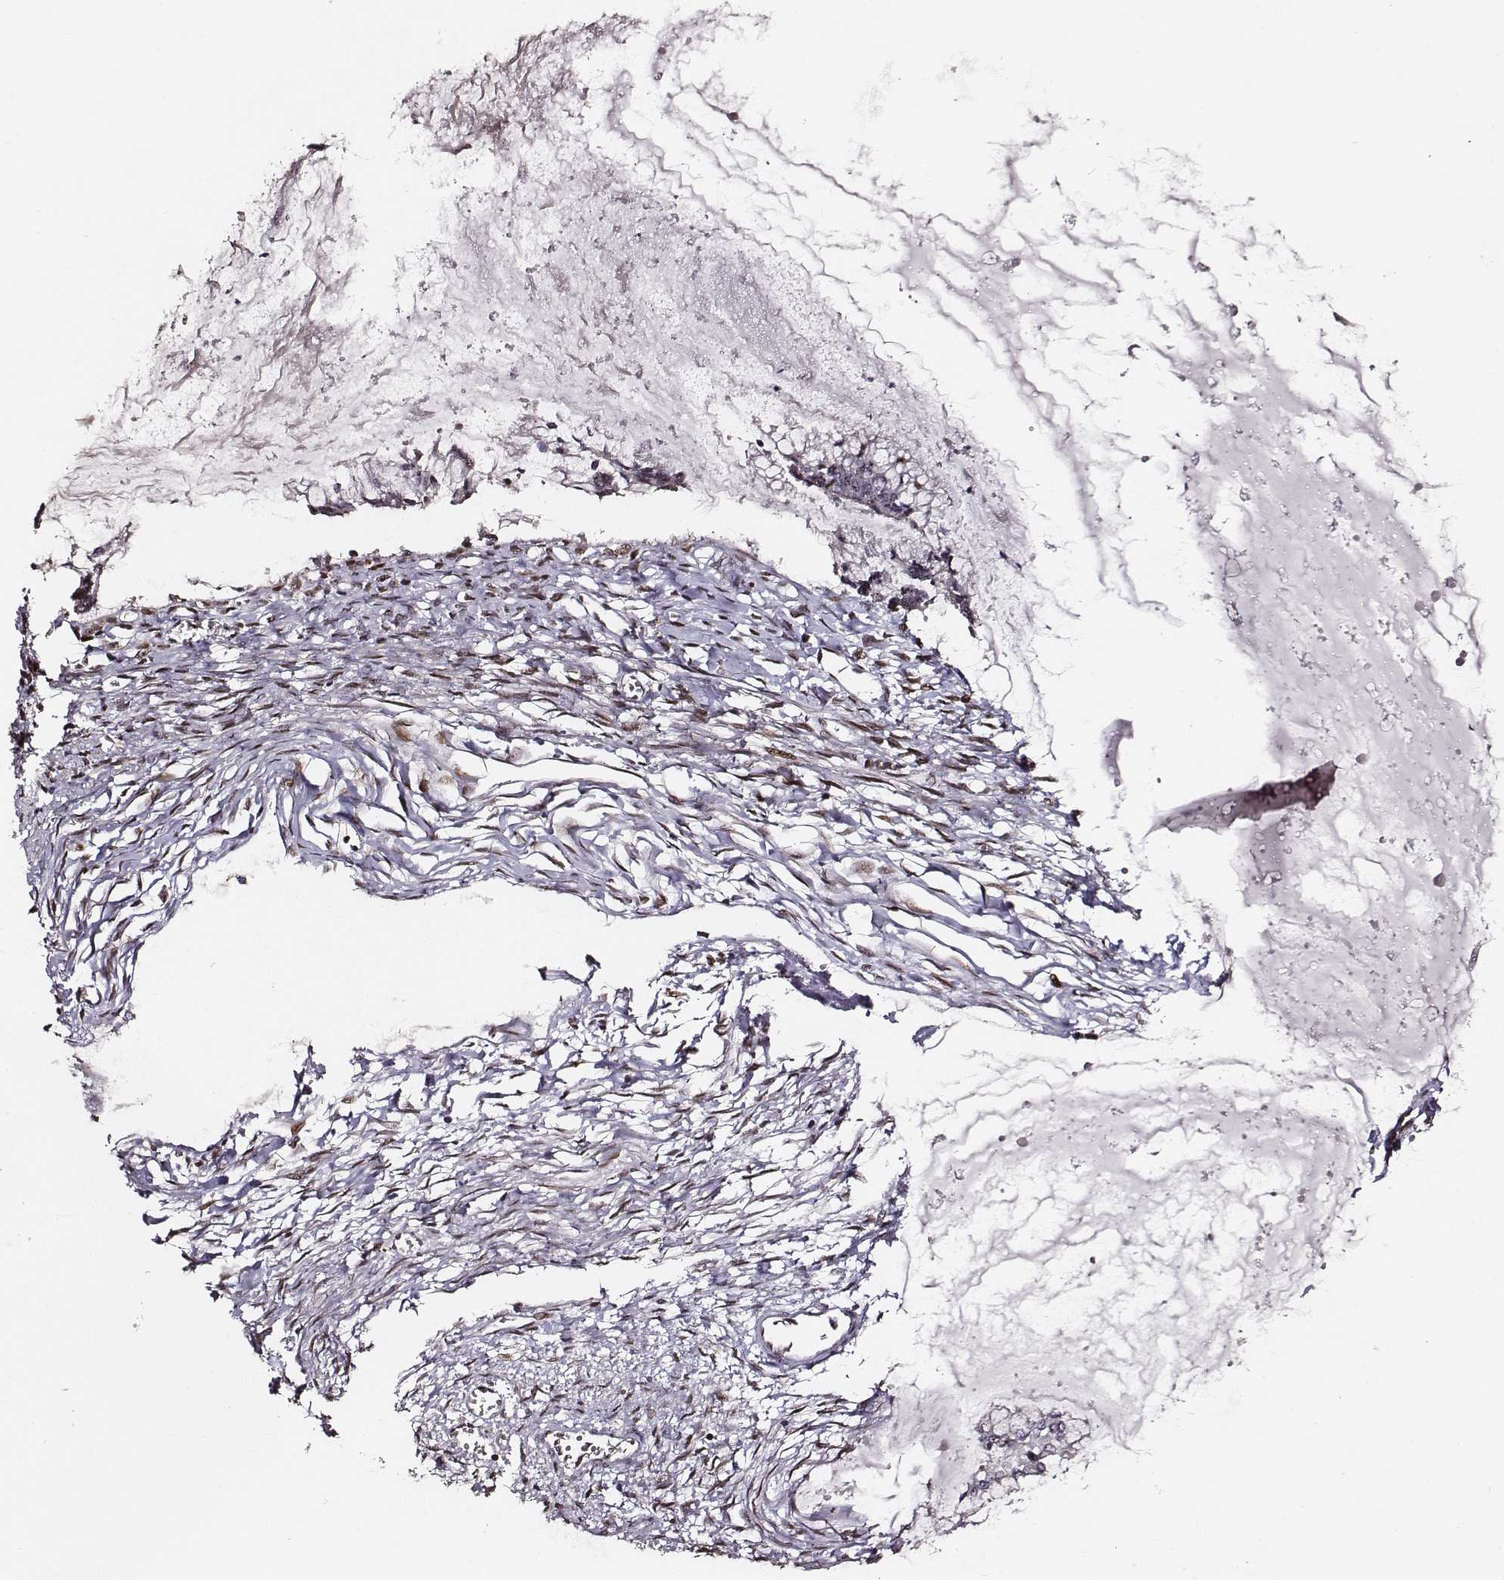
{"staining": {"intensity": "moderate", "quantity": ">75%", "location": "nuclear"}, "tissue": "ovarian cancer", "cell_type": "Tumor cells", "image_type": "cancer", "snomed": [{"axis": "morphology", "description": "Cystadenocarcinoma, mucinous, NOS"}, {"axis": "topography", "description": "Ovary"}], "caption": "Tumor cells show moderate nuclear positivity in approximately >75% of cells in ovarian cancer.", "gene": "PPARA", "patient": {"sex": "female", "age": 67}}